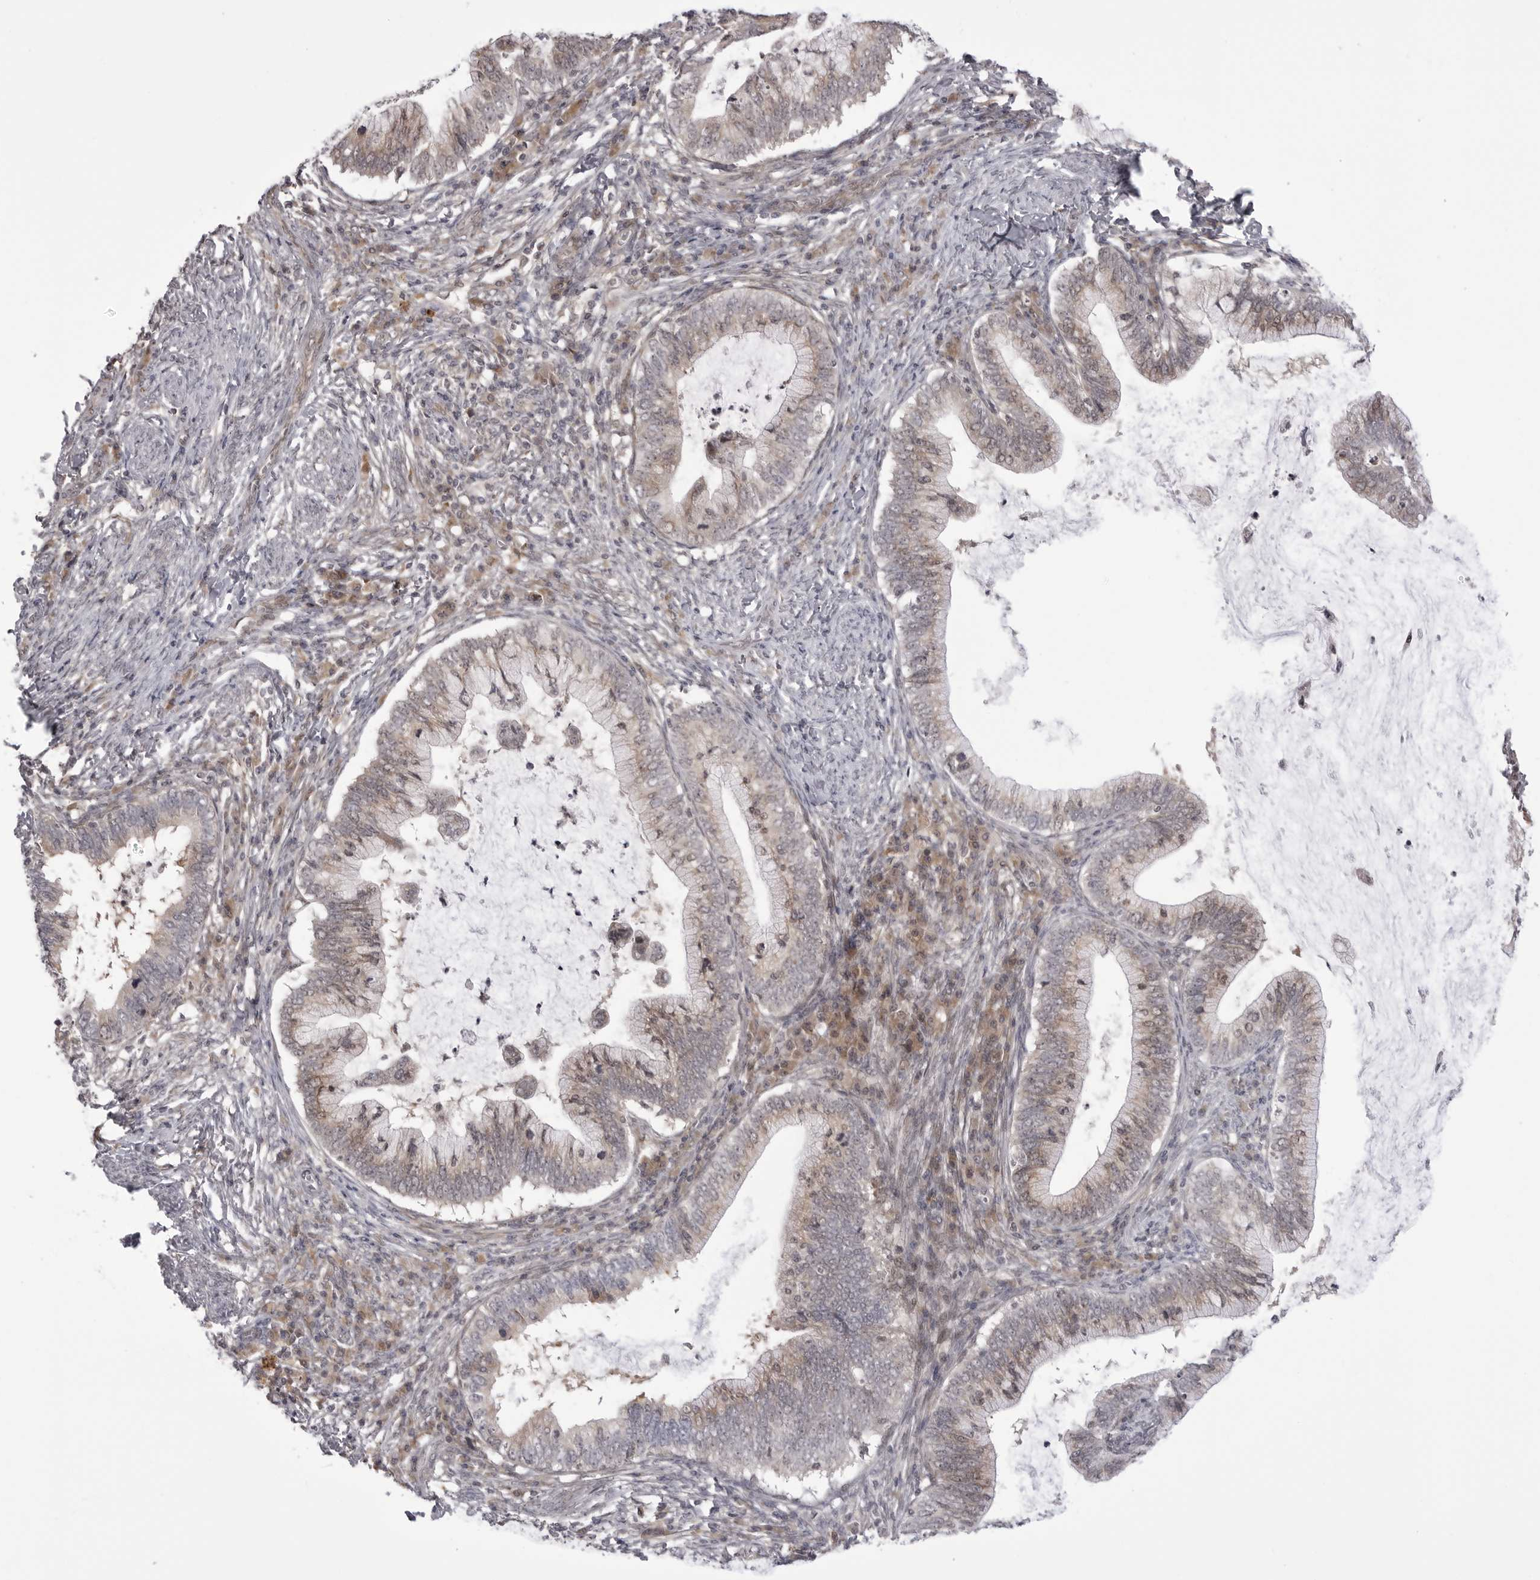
{"staining": {"intensity": "weak", "quantity": "25%-75%", "location": "cytoplasmic/membranous"}, "tissue": "cervical cancer", "cell_type": "Tumor cells", "image_type": "cancer", "snomed": [{"axis": "morphology", "description": "Adenocarcinoma, NOS"}, {"axis": "topography", "description": "Cervix"}], "caption": "This is a histology image of immunohistochemistry staining of cervical adenocarcinoma, which shows weak staining in the cytoplasmic/membranous of tumor cells.", "gene": "PTK2B", "patient": {"sex": "female", "age": 36}}